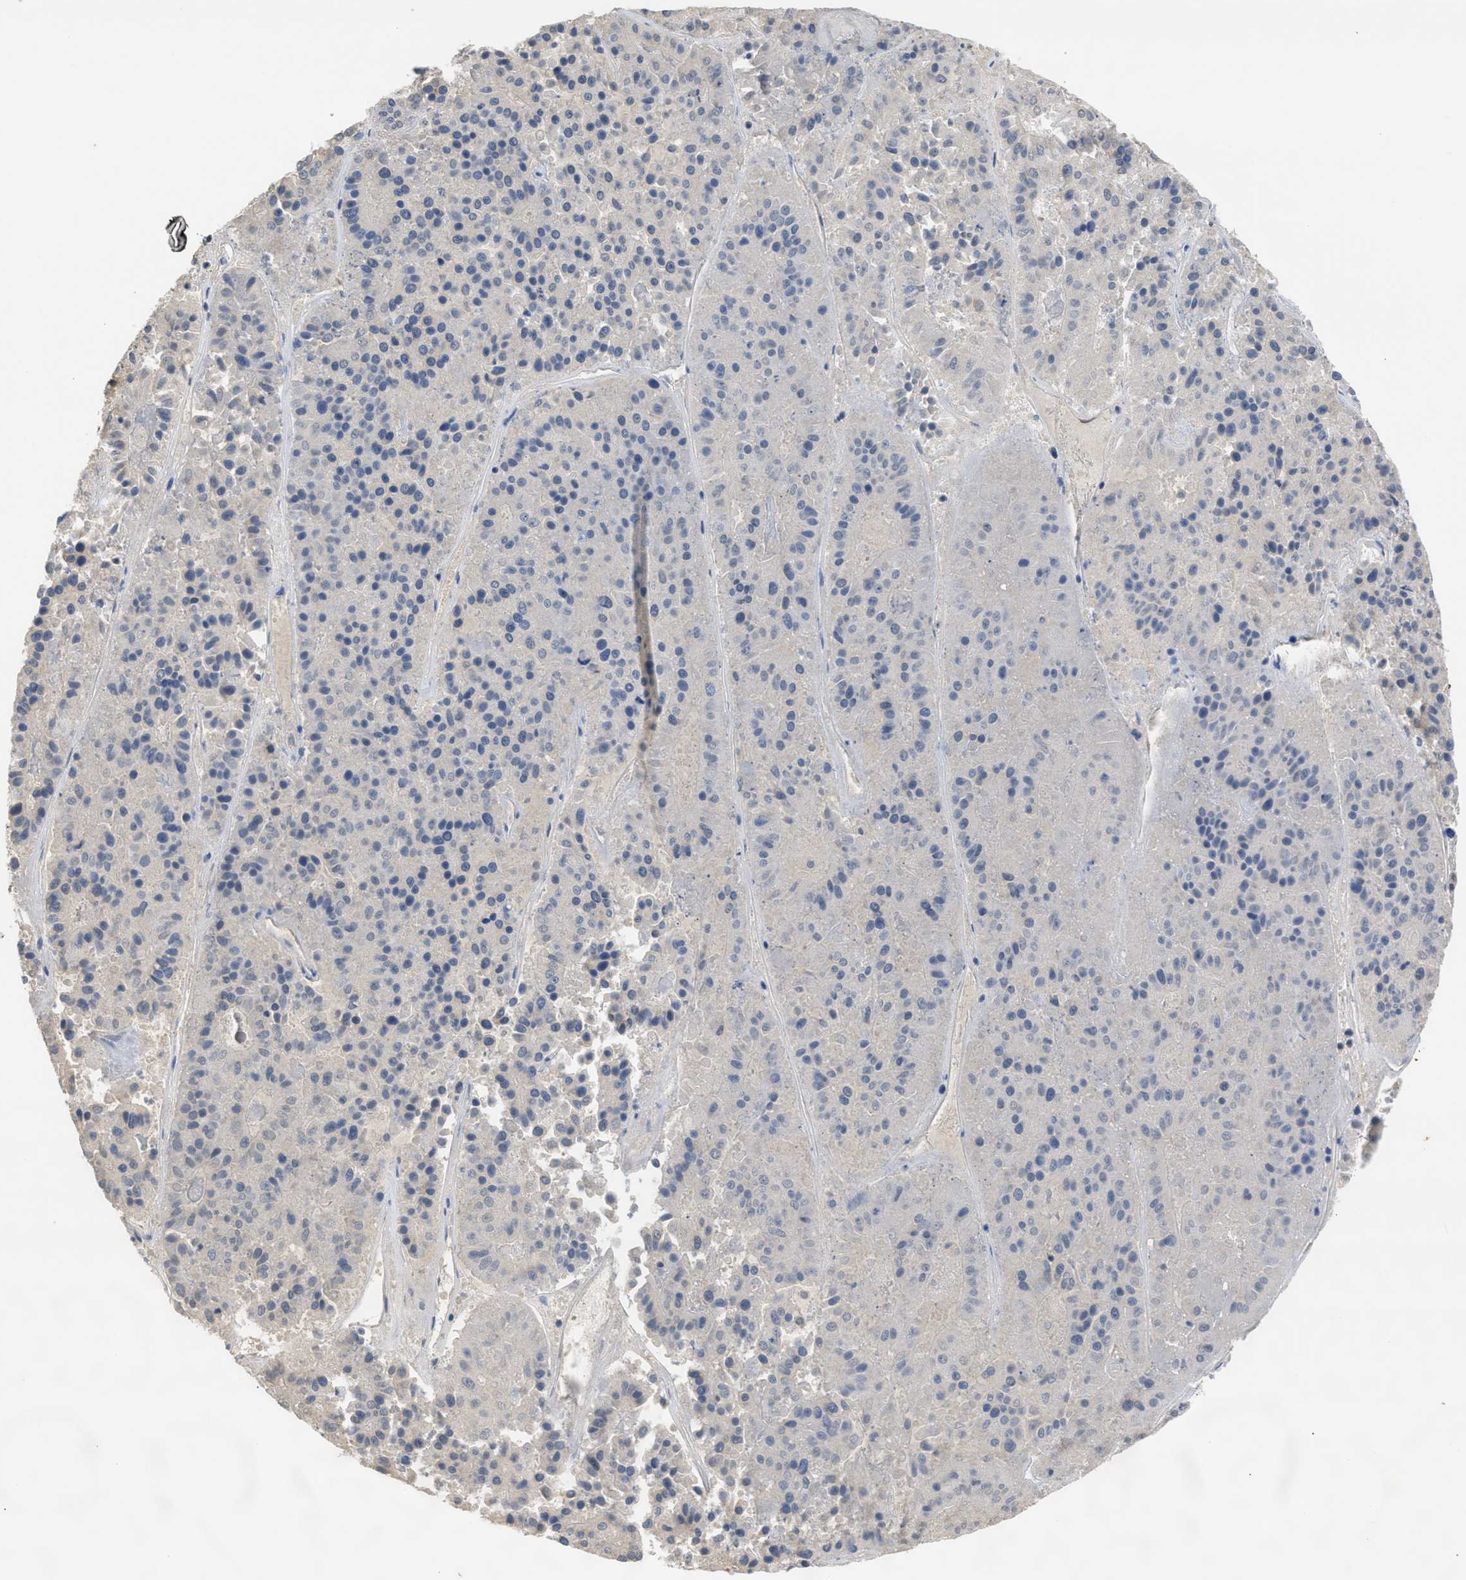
{"staining": {"intensity": "negative", "quantity": "none", "location": "none"}, "tissue": "pancreatic cancer", "cell_type": "Tumor cells", "image_type": "cancer", "snomed": [{"axis": "morphology", "description": "Adenocarcinoma, NOS"}, {"axis": "topography", "description": "Pancreas"}], "caption": "Adenocarcinoma (pancreatic) was stained to show a protein in brown. There is no significant staining in tumor cells. The staining is performed using DAB (3,3'-diaminobenzidine) brown chromogen with nuclei counter-stained in using hematoxylin.", "gene": "DNAJC1", "patient": {"sex": "male", "age": 50}}